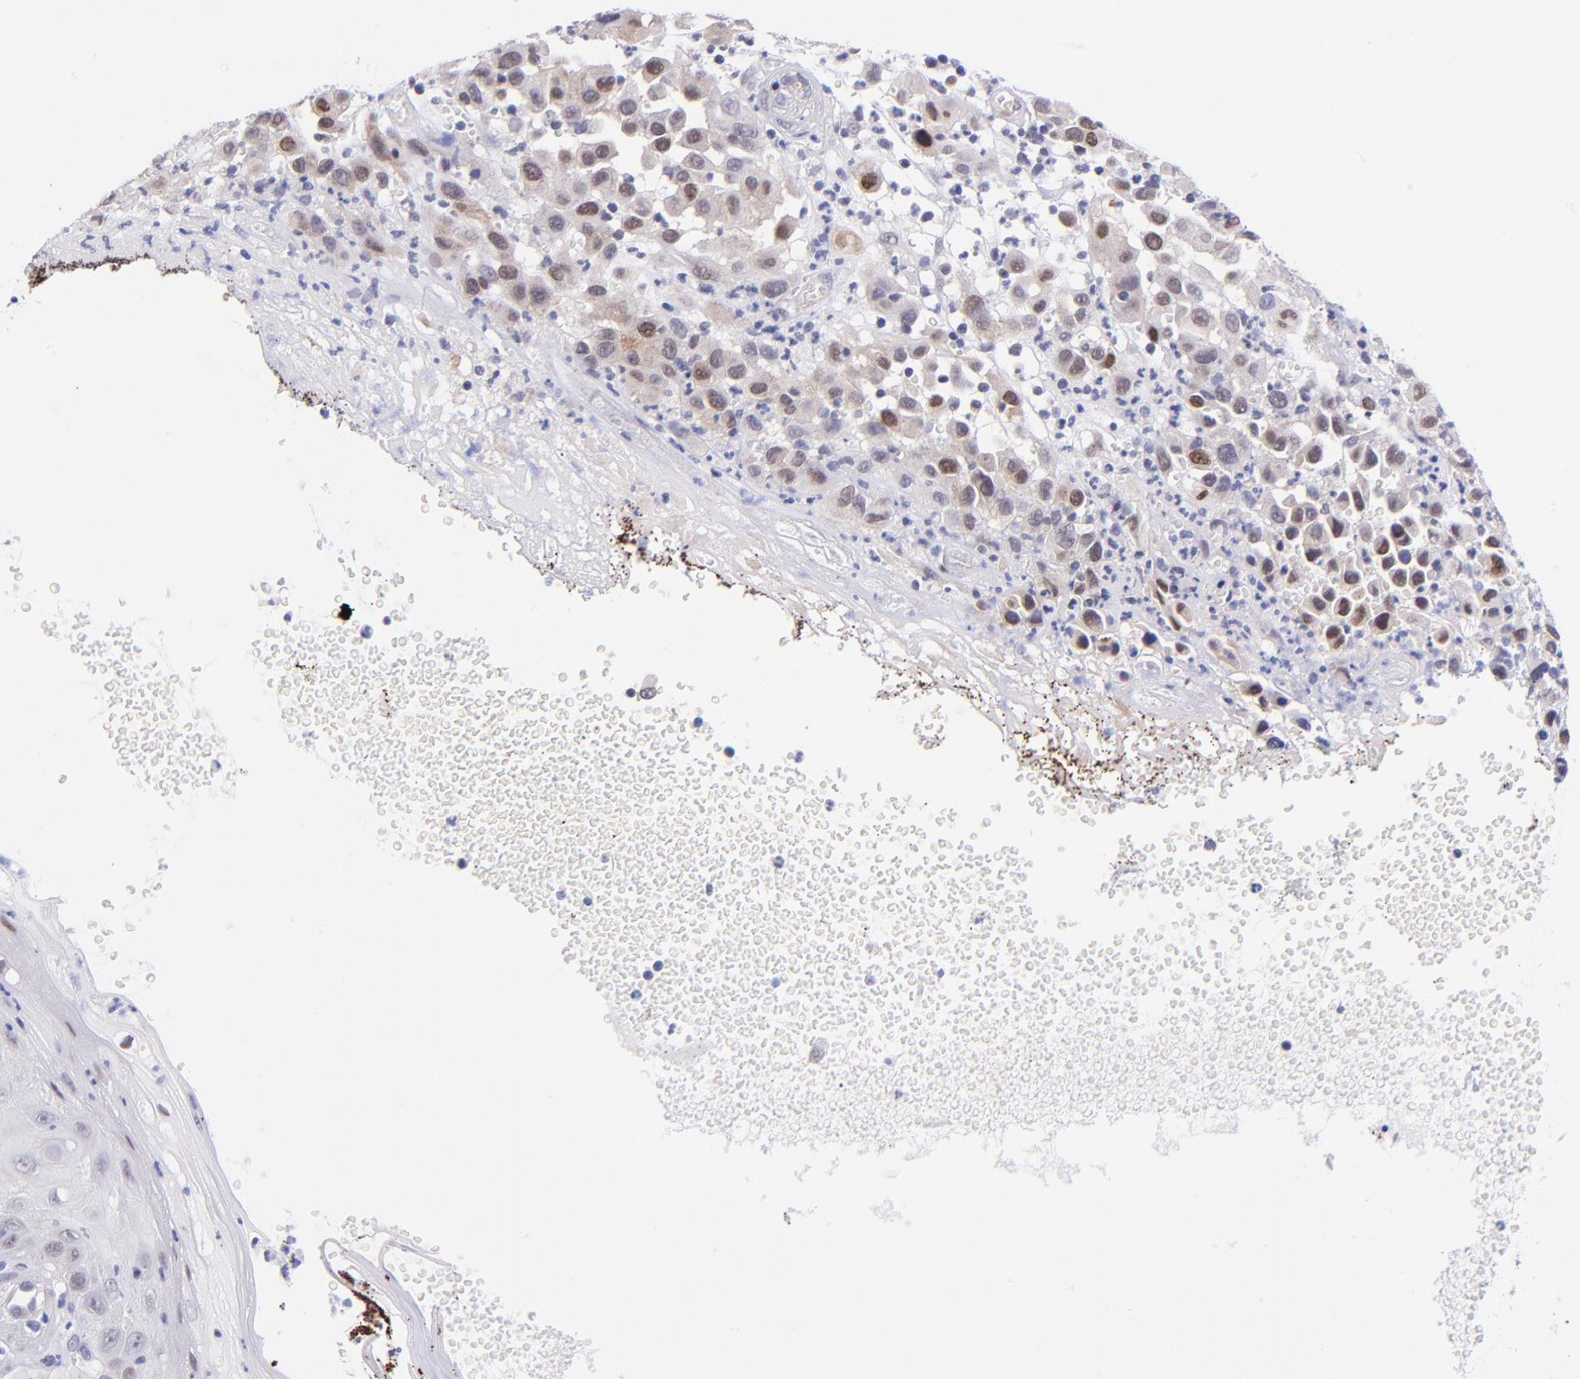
{"staining": {"intensity": "weak", "quantity": "<25%", "location": "nuclear"}, "tissue": "melanoma", "cell_type": "Tumor cells", "image_type": "cancer", "snomed": [{"axis": "morphology", "description": "Malignant melanoma, NOS"}, {"axis": "topography", "description": "Skin"}], "caption": "The histopathology image exhibits no significant positivity in tumor cells of melanoma.", "gene": "SOX6", "patient": {"sex": "female", "age": 21}}